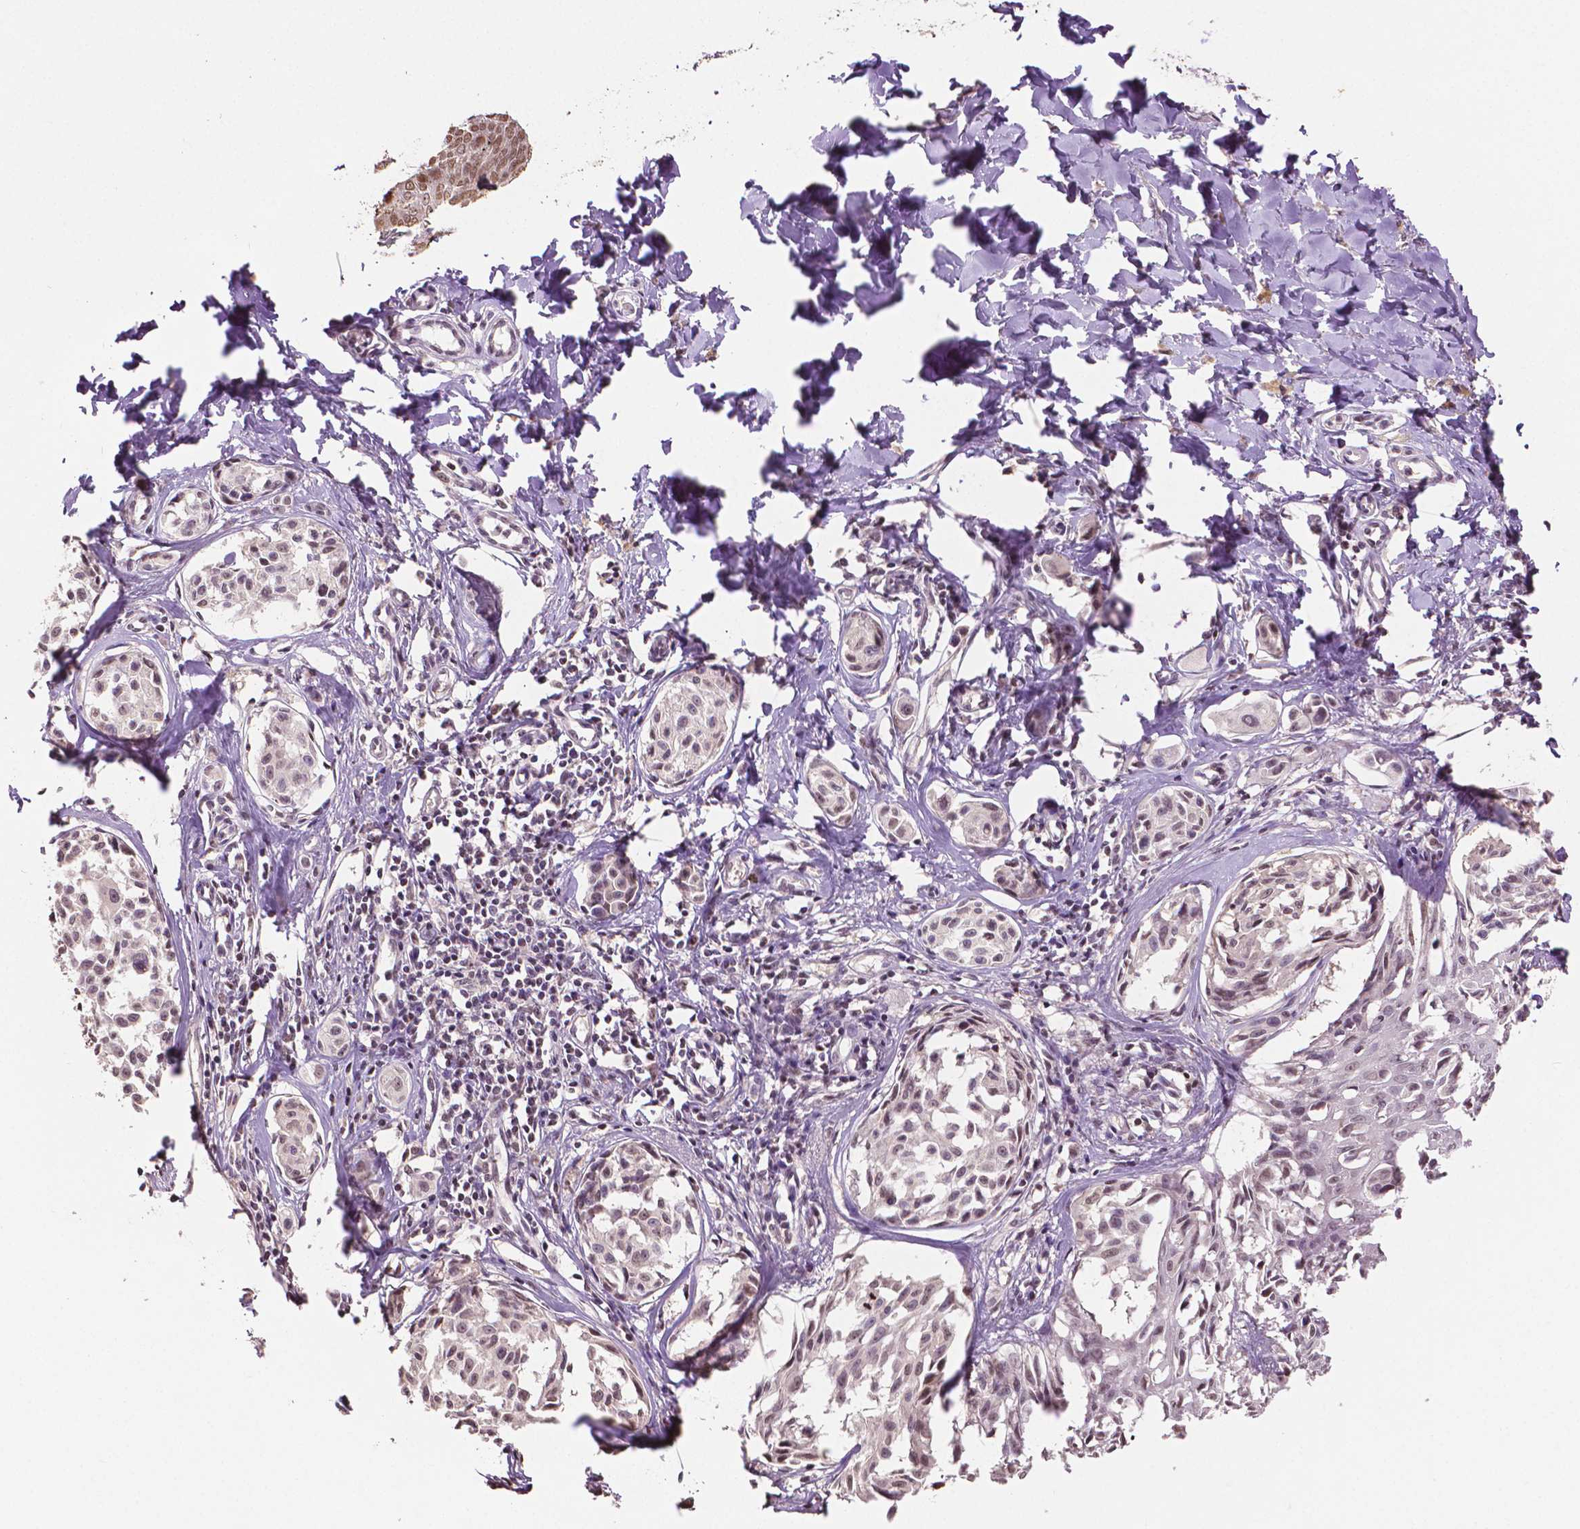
{"staining": {"intensity": "moderate", "quantity": ">75%", "location": "nuclear"}, "tissue": "melanoma", "cell_type": "Tumor cells", "image_type": "cancer", "snomed": [{"axis": "morphology", "description": "Malignant melanoma, NOS"}, {"axis": "topography", "description": "Skin"}], "caption": "High-power microscopy captured an immunohistochemistry (IHC) image of malignant melanoma, revealing moderate nuclear expression in about >75% of tumor cells.", "gene": "DEK", "patient": {"sex": "male", "age": 51}}